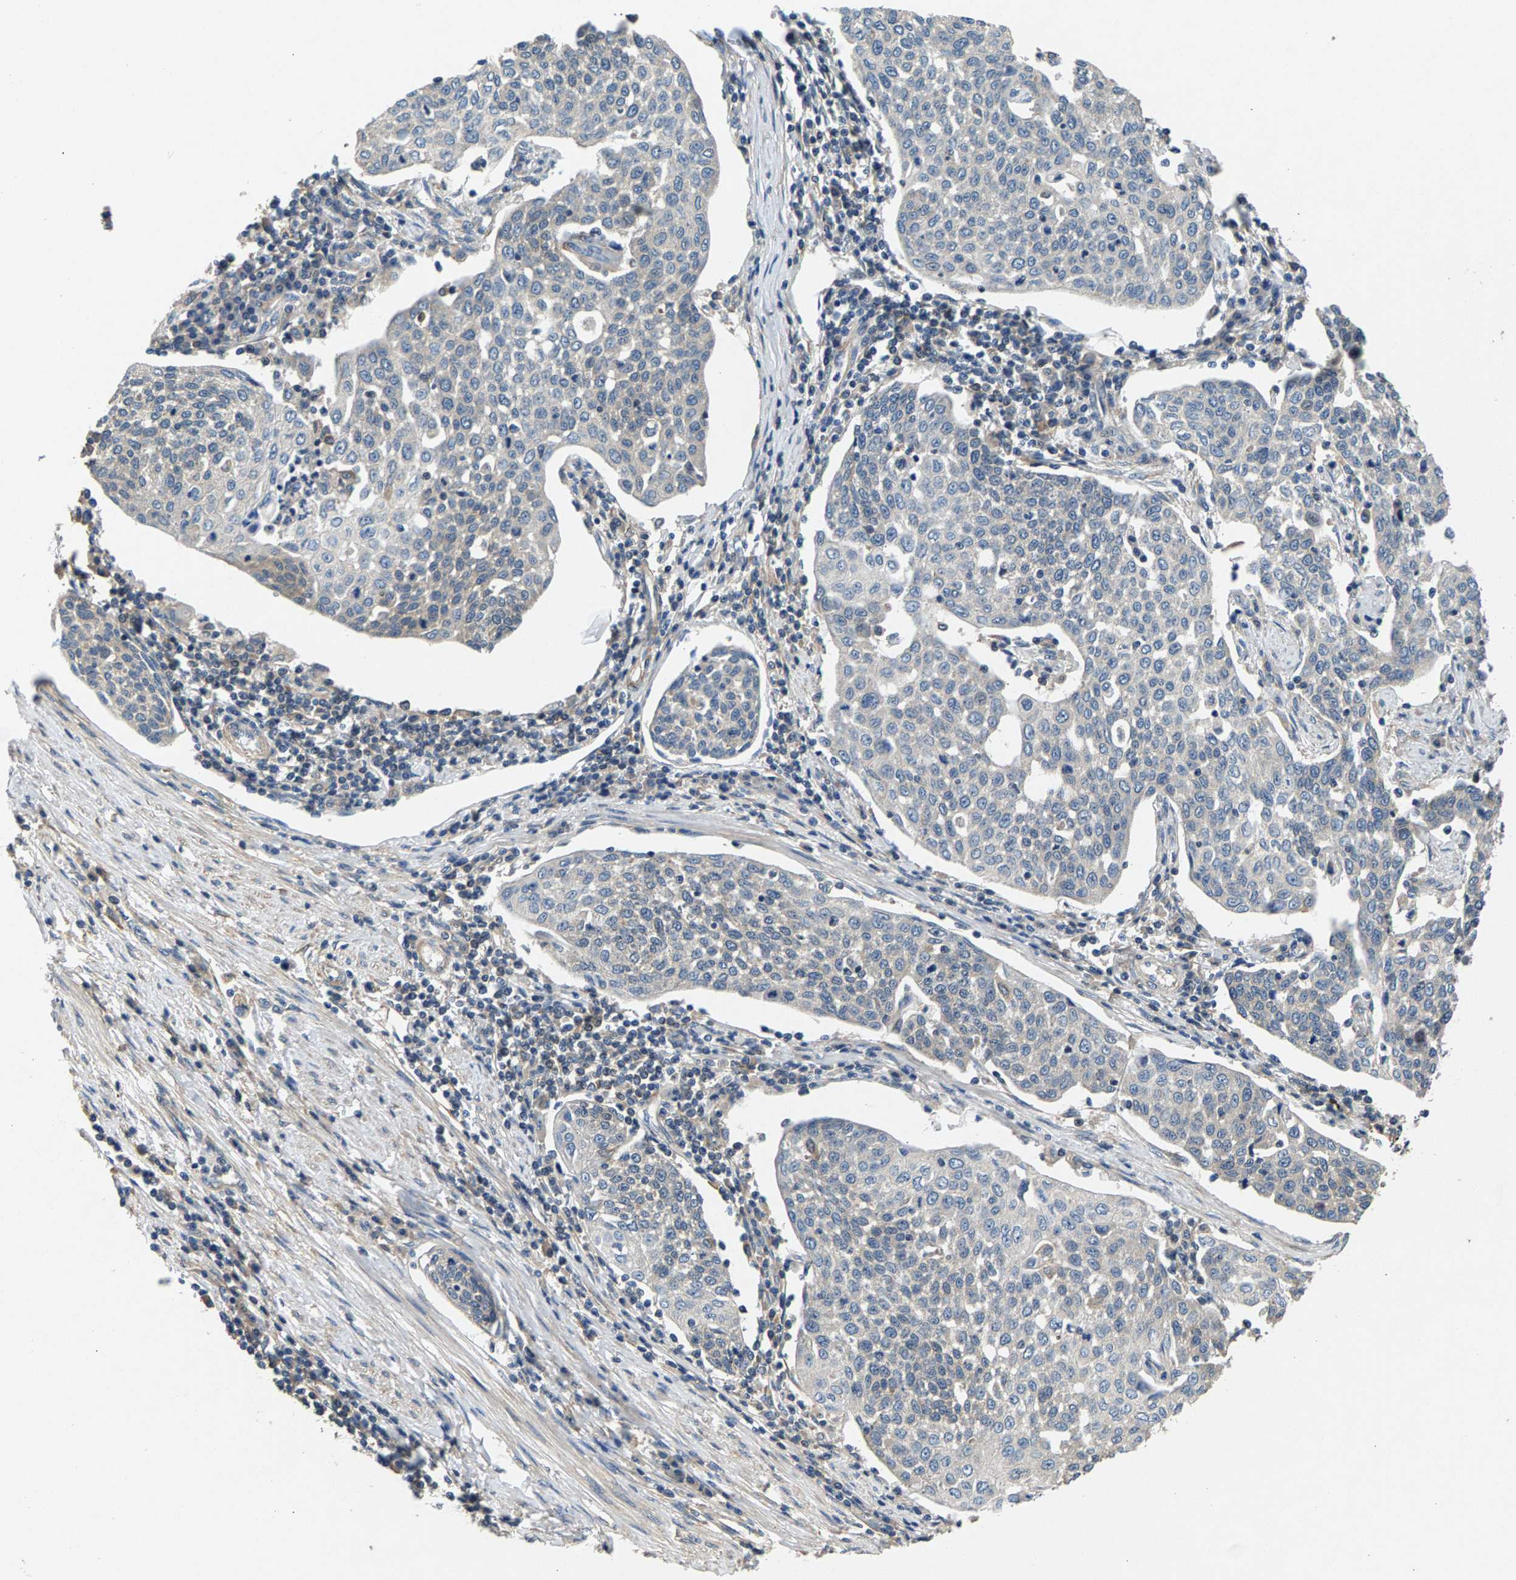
{"staining": {"intensity": "negative", "quantity": "none", "location": "none"}, "tissue": "cervical cancer", "cell_type": "Tumor cells", "image_type": "cancer", "snomed": [{"axis": "morphology", "description": "Squamous cell carcinoma, NOS"}, {"axis": "topography", "description": "Cervix"}], "caption": "Cervical squamous cell carcinoma was stained to show a protein in brown. There is no significant positivity in tumor cells.", "gene": "NT5C", "patient": {"sex": "female", "age": 34}}